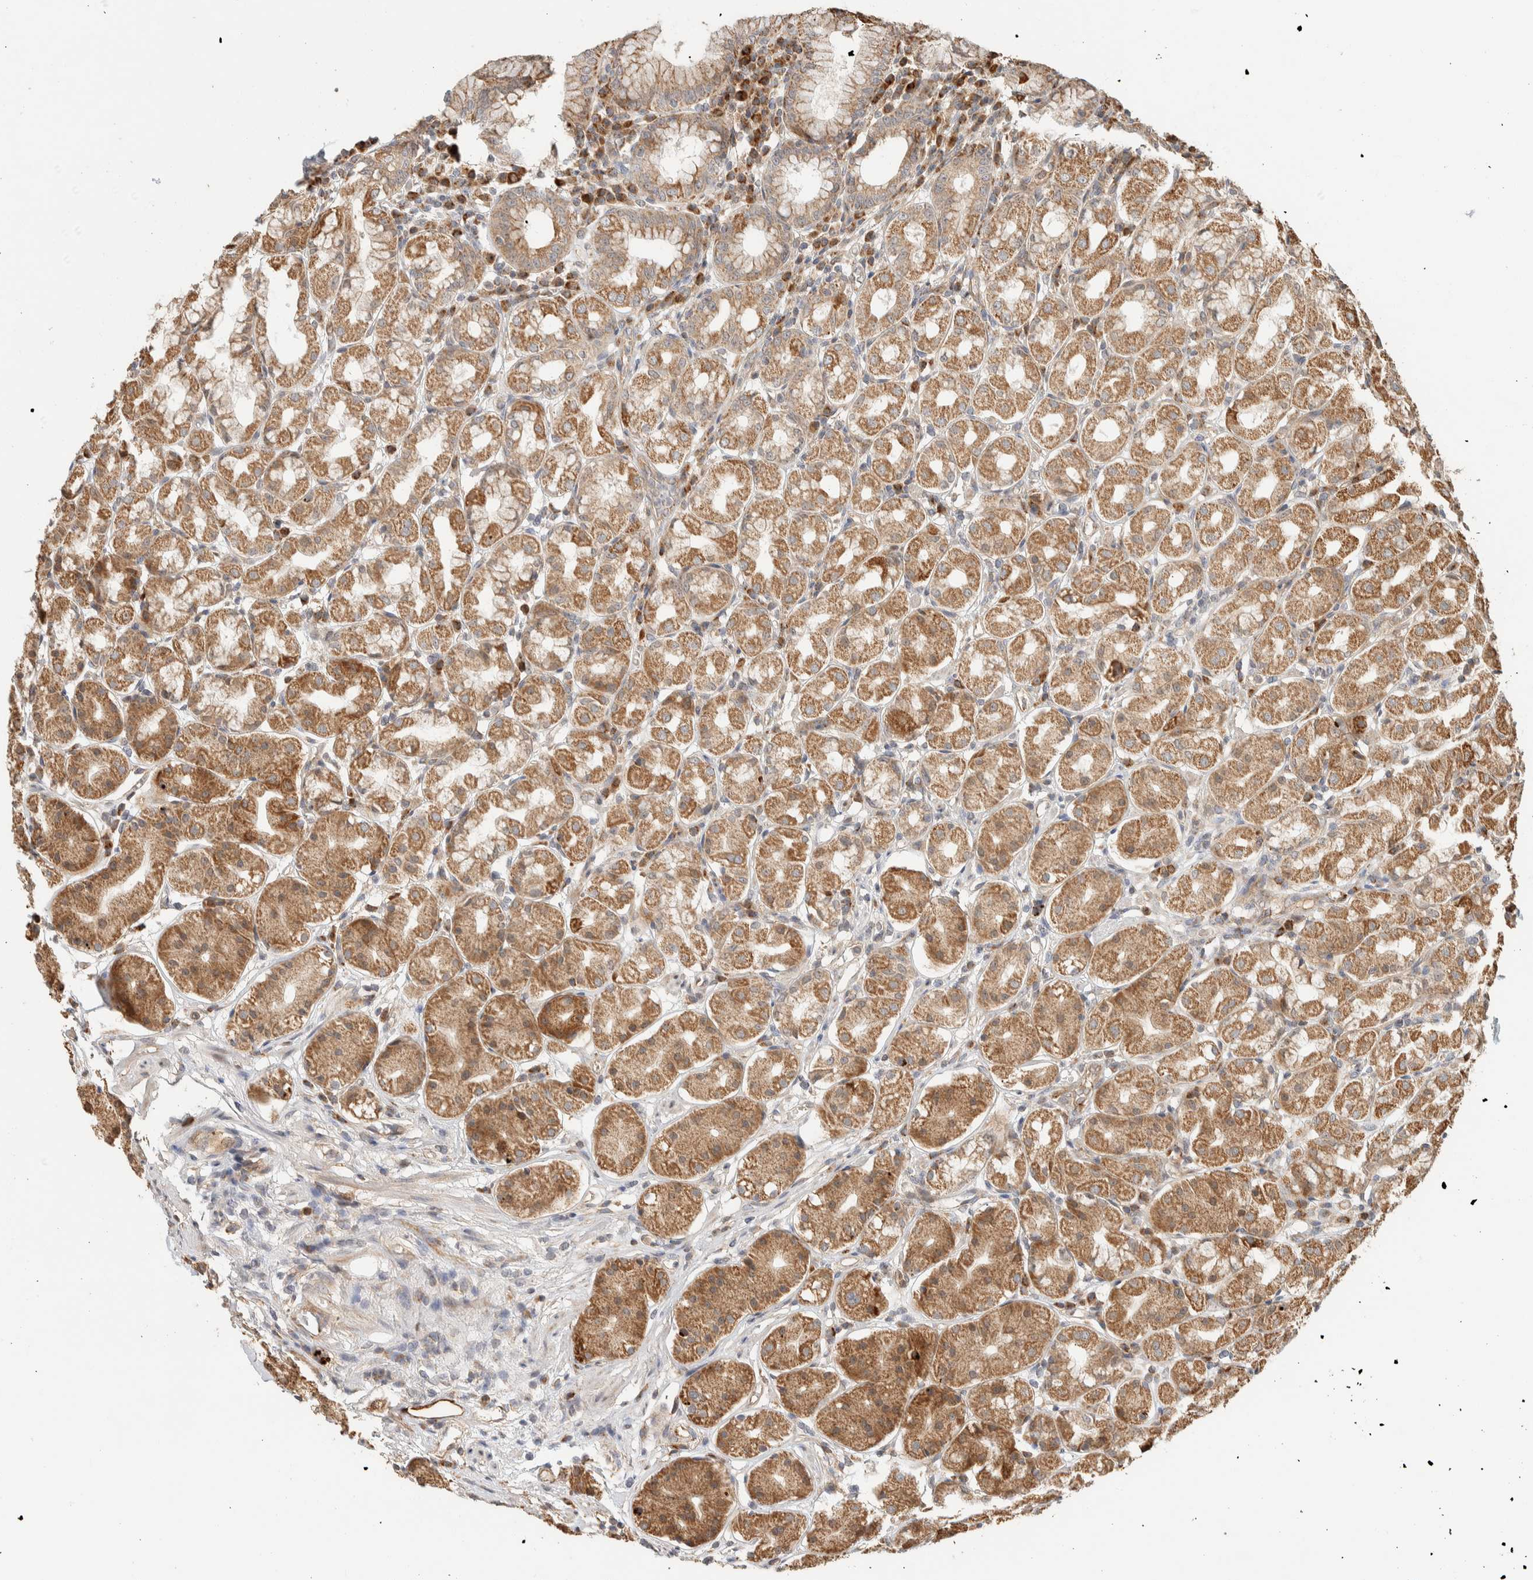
{"staining": {"intensity": "moderate", "quantity": ">75%", "location": "cytoplasmic/membranous"}, "tissue": "stomach", "cell_type": "Glandular cells", "image_type": "normal", "snomed": [{"axis": "morphology", "description": "Normal tissue, NOS"}, {"axis": "topography", "description": "Stomach"}, {"axis": "topography", "description": "Stomach, lower"}], "caption": "The histopathology image displays staining of unremarkable stomach, revealing moderate cytoplasmic/membranous protein positivity (brown color) within glandular cells. The staining was performed using DAB to visualize the protein expression in brown, while the nuclei were stained in blue with hematoxylin (Magnification: 20x).", "gene": "KIF9", "patient": {"sex": "female", "age": 56}}